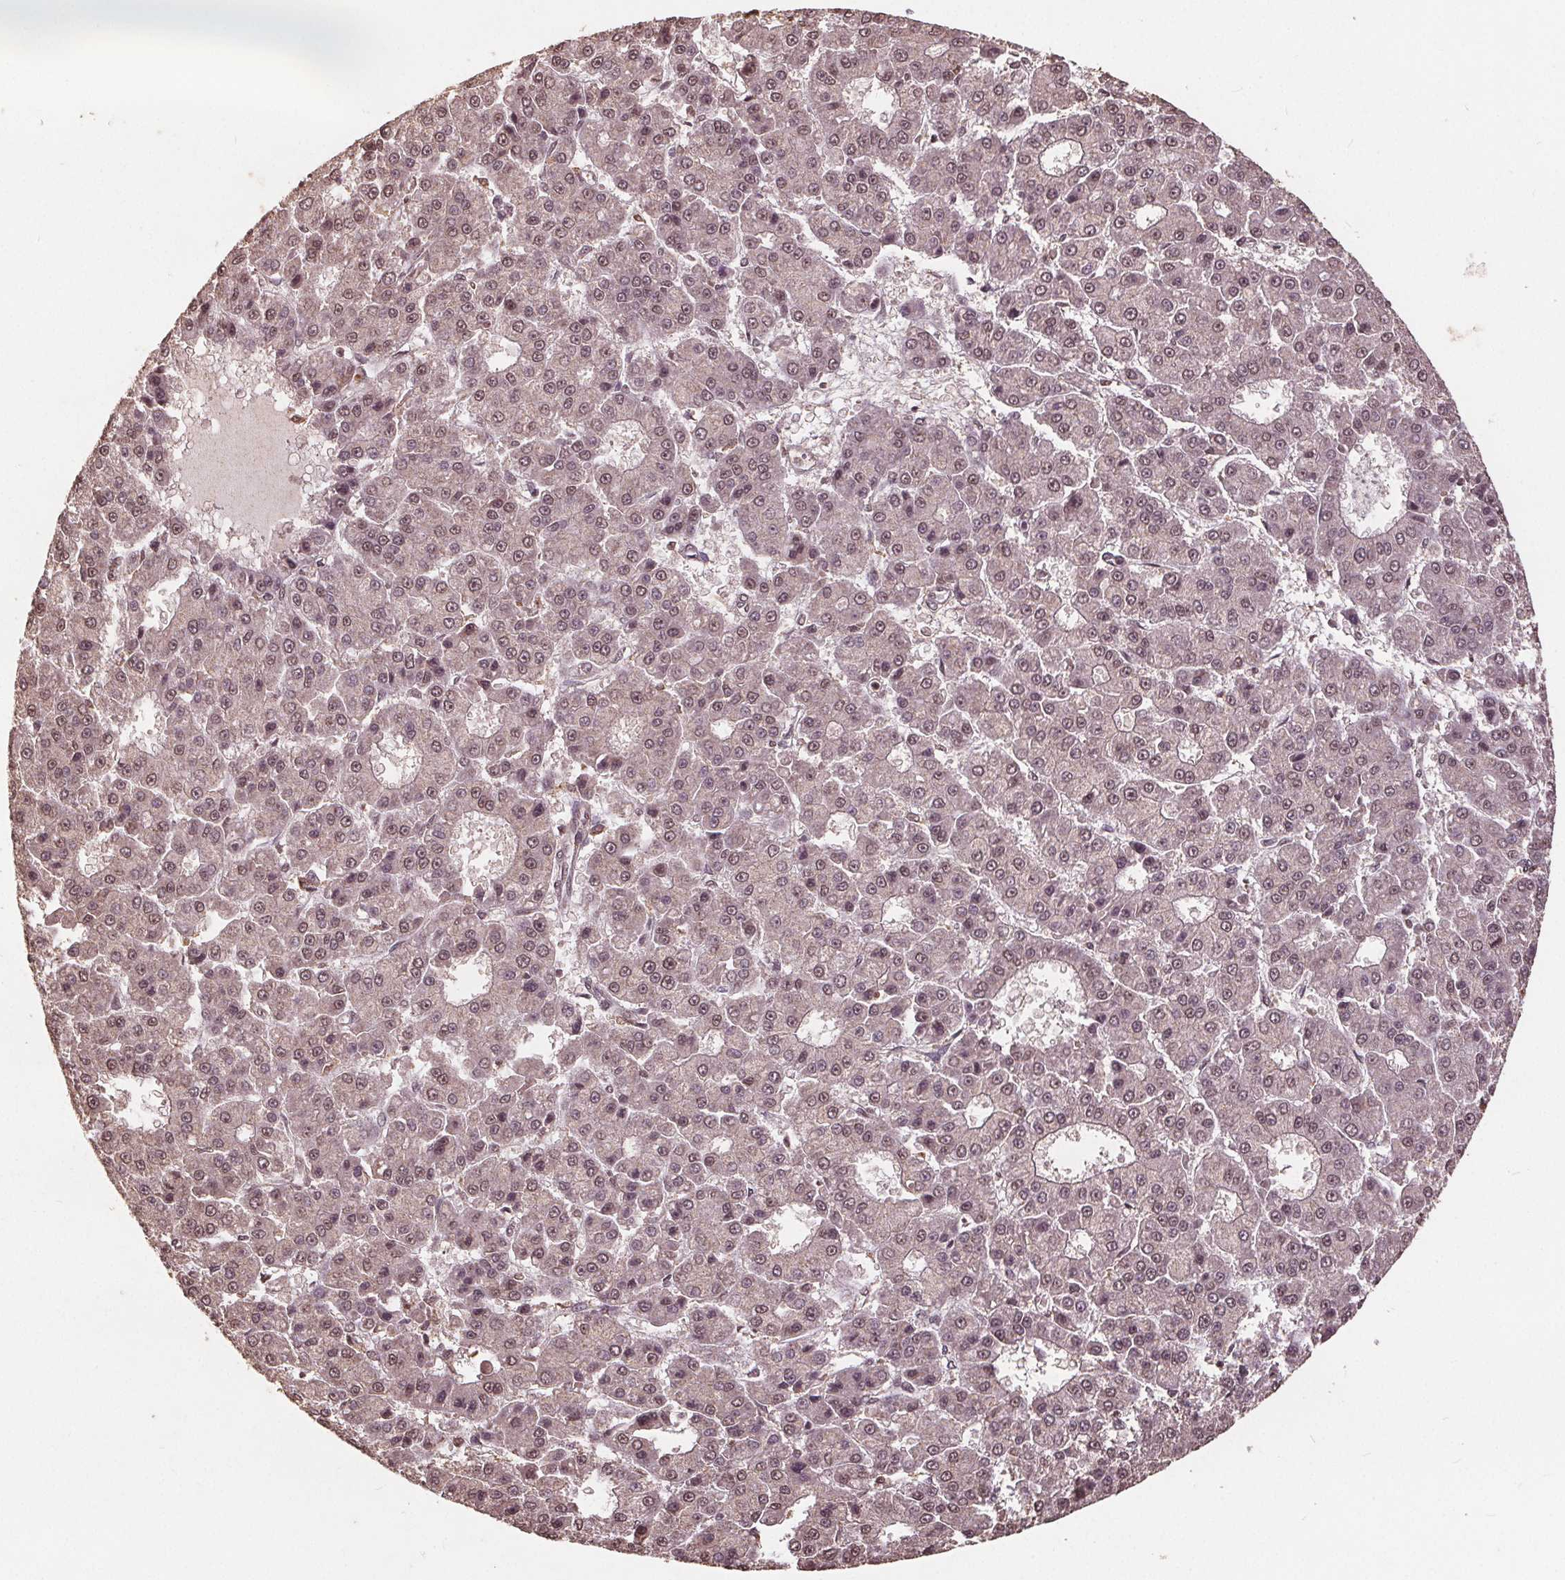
{"staining": {"intensity": "weak", "quantity": "25%-75%", "location": "nuclear"}, "tissue": "liver cancer", "cell_type": "Tumor cells", "image_type": "cancer", "snomed": [{"axis": "morphology", "description": "Carcinoma, Hepatocellular, NOS"}, {"axis": "topography", "description": "Liver"}], "caption": "The immunohistochemical stain labels weak nuclear positivity in tumor cells of hepatocellular carcinoma (liver) tissue.", "gene": "DSG3", "patient": {"sex": "male", "age": 70}}